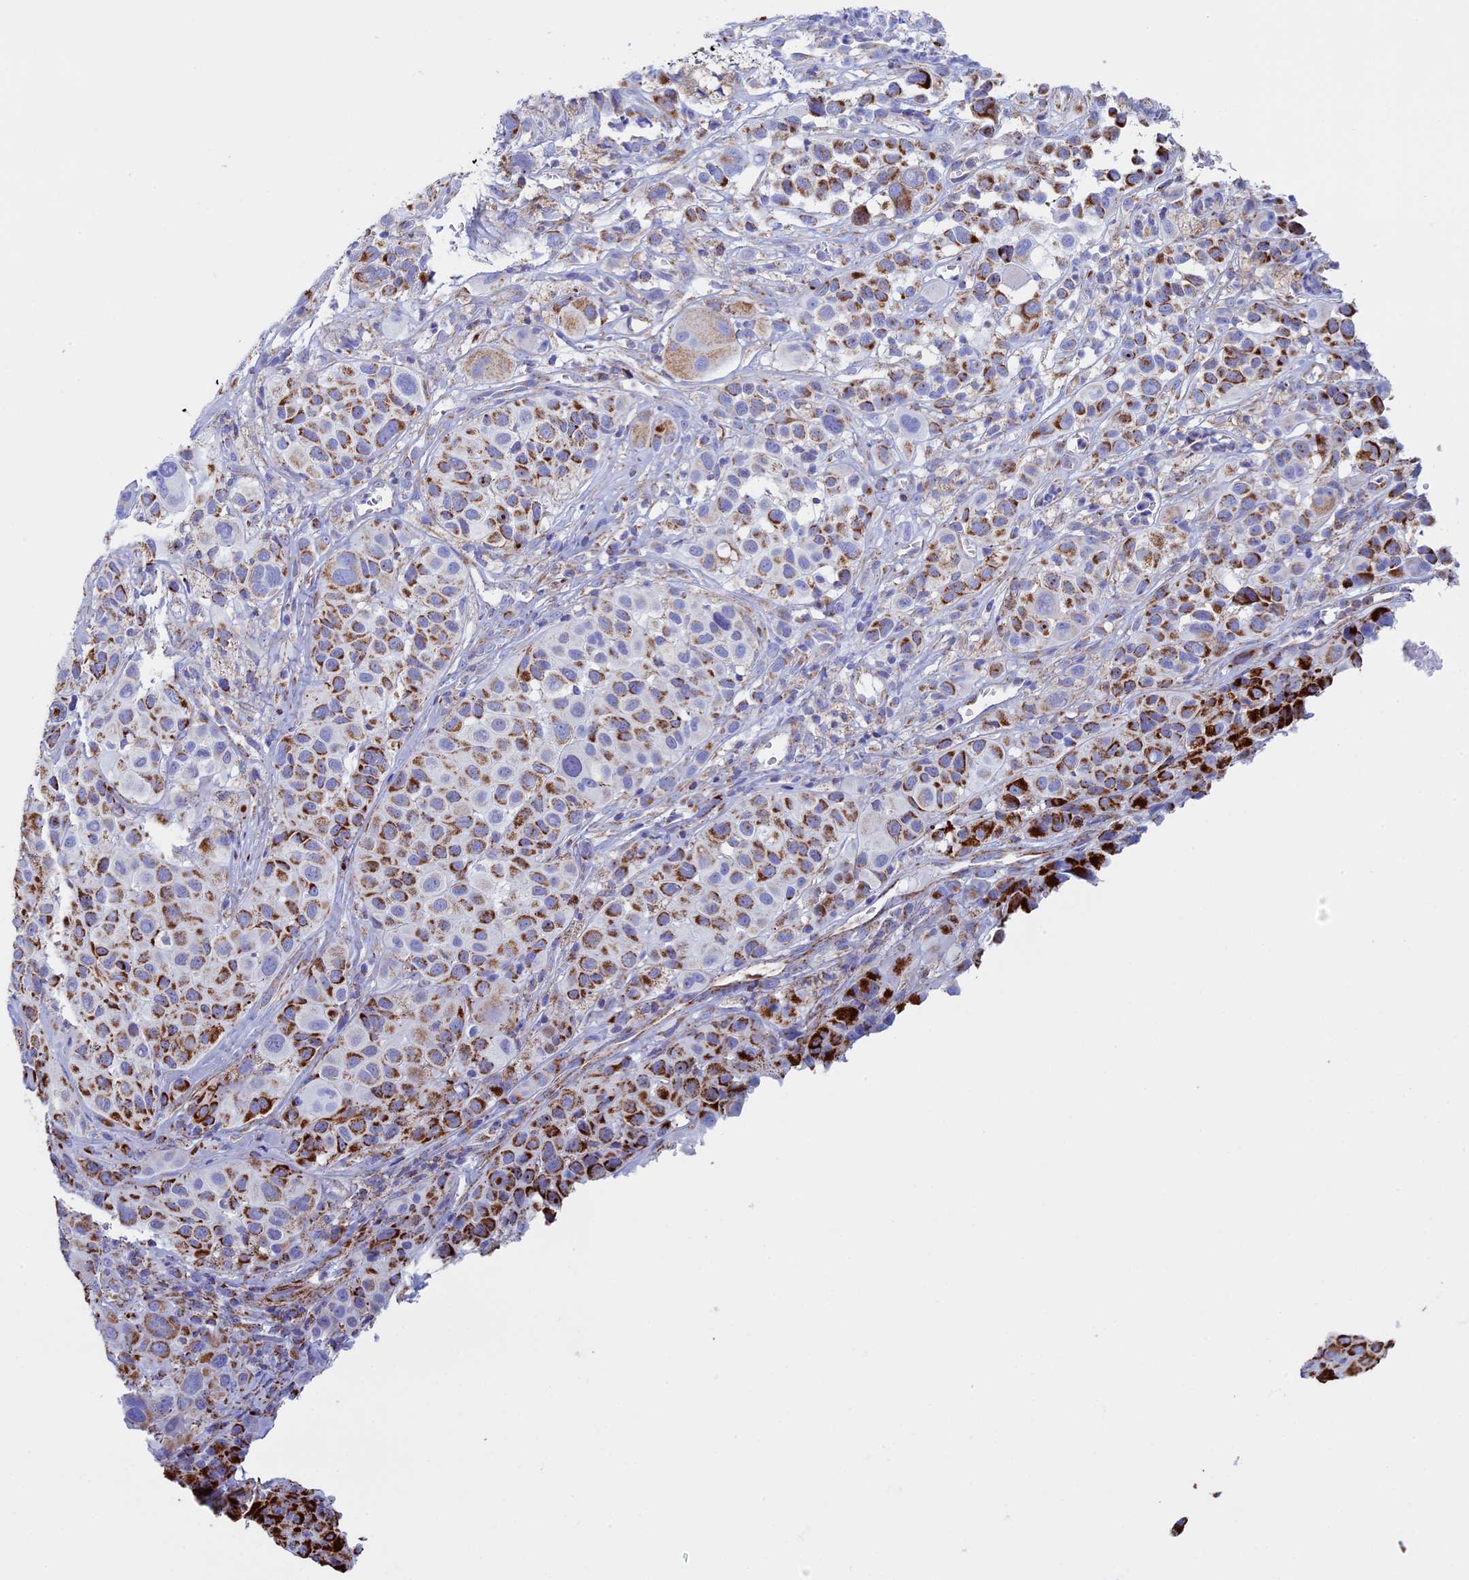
{"staining": {"intensity": "strong", "quantity": ">75%", "location": "cytoplasmic/membranous"}, "tissue": "melanoma", "cell_type": "Tumor cells", "image_type": "cancer", "snomed": [{"axis": "morphology", "description": "Malignant melanoma, NOS"}, {"axis": "topography", "description": "Skin of trunk"}], "caption": "There is high levels of strong cytoplasmic/membranous positivity in tumor cells of melanoma, as demonstrated by immunohistochemical staining (brown color).", "gene": "UQCRFS1", "patient": {"sex": "male", "age": 71}}